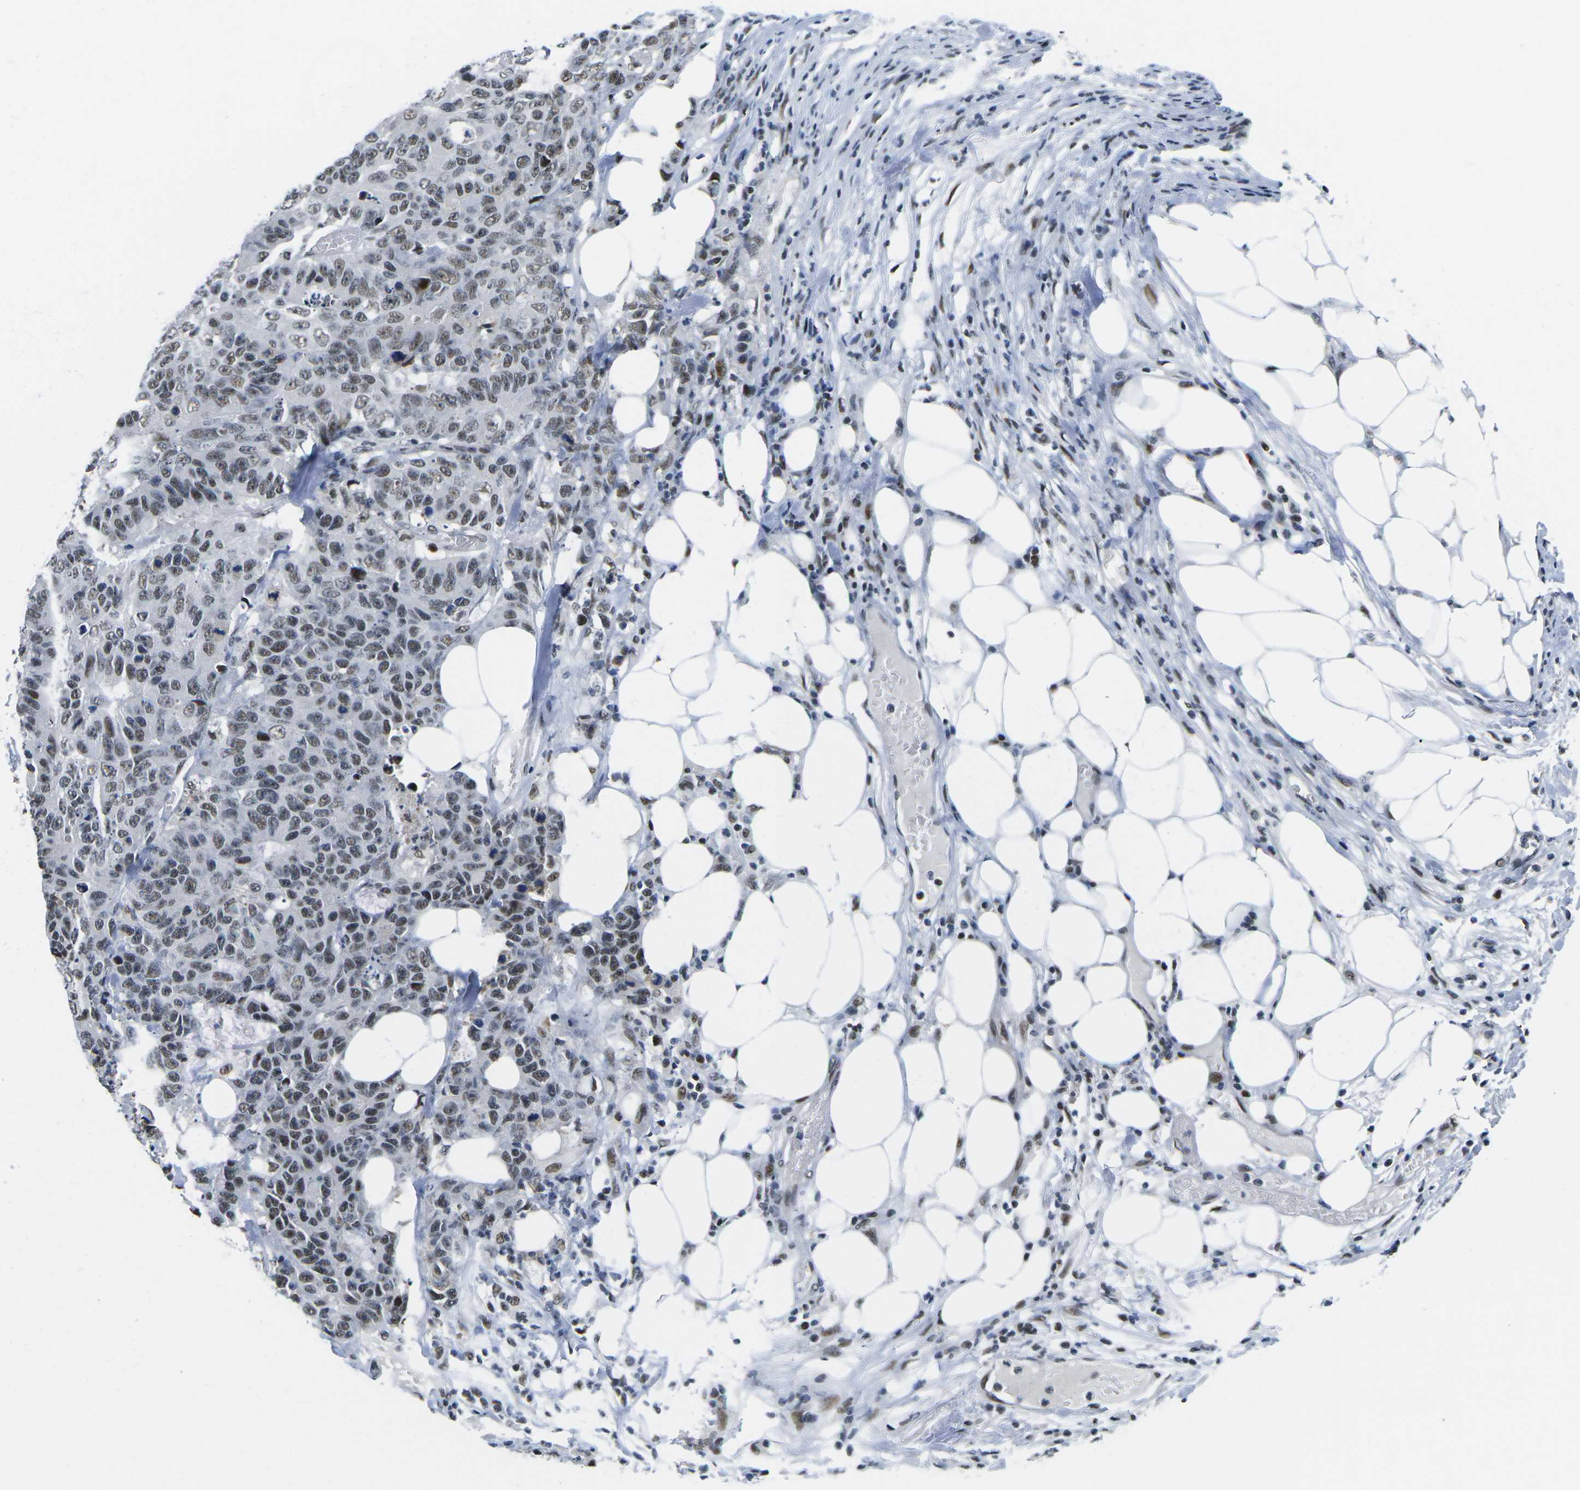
{"staining": {"intensity": "weak", "quantity": ">75%", "location": "nuclear"}, "tissue": "colorectal cancer", "cell_type": "Tumor cells", "image_type": "cancer", "snomed": [{"axis": "morphology", "description": "Adenocarcinoma, NOS"}, {"axis": "topography", "description": "Colon"}], "caption": "A low amount of weak nuclear expression is present in about >75% of tumor cells in colorectal cancer tissue.", "gene": "PRPF8", "patient": {"sex": "female", "age": 86}}